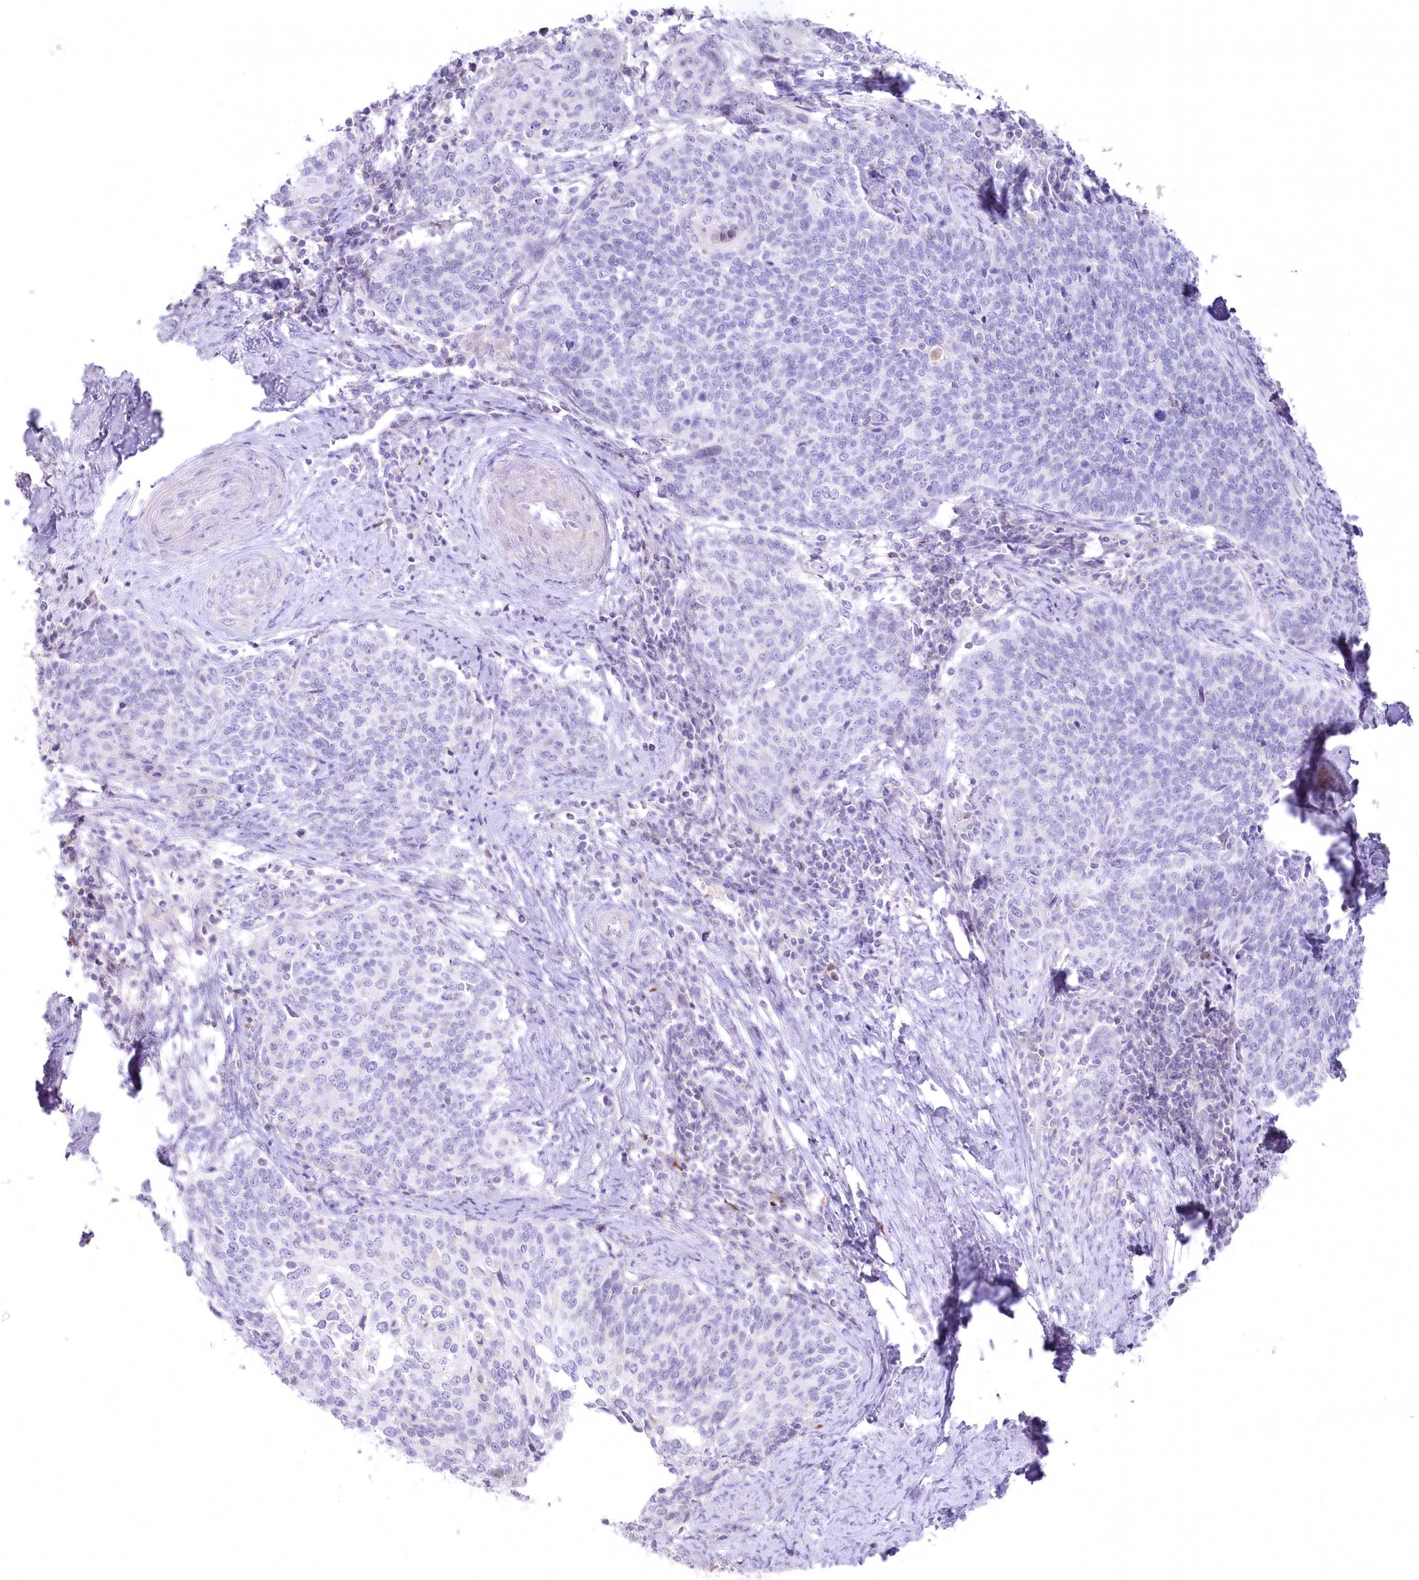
{"staining": {"intensity": "negative", "quantity": "none", "location": "none"}, "tissue": "cervical cancer", "cell_type": "Tumor cells", "image_type": "cancer", "snomed": [{"axis": "morphology", "description": "Squamous cell carcinoma, NOS"}, {"axis": "topography", "description": "Cervix"}], "caption": "The histopathology image shows no staining of tumor cells in cervical cancer (squamous cell carcinoma).", "gene": "MYOZ1", "patient": {"sex": "female", "age": 39}}